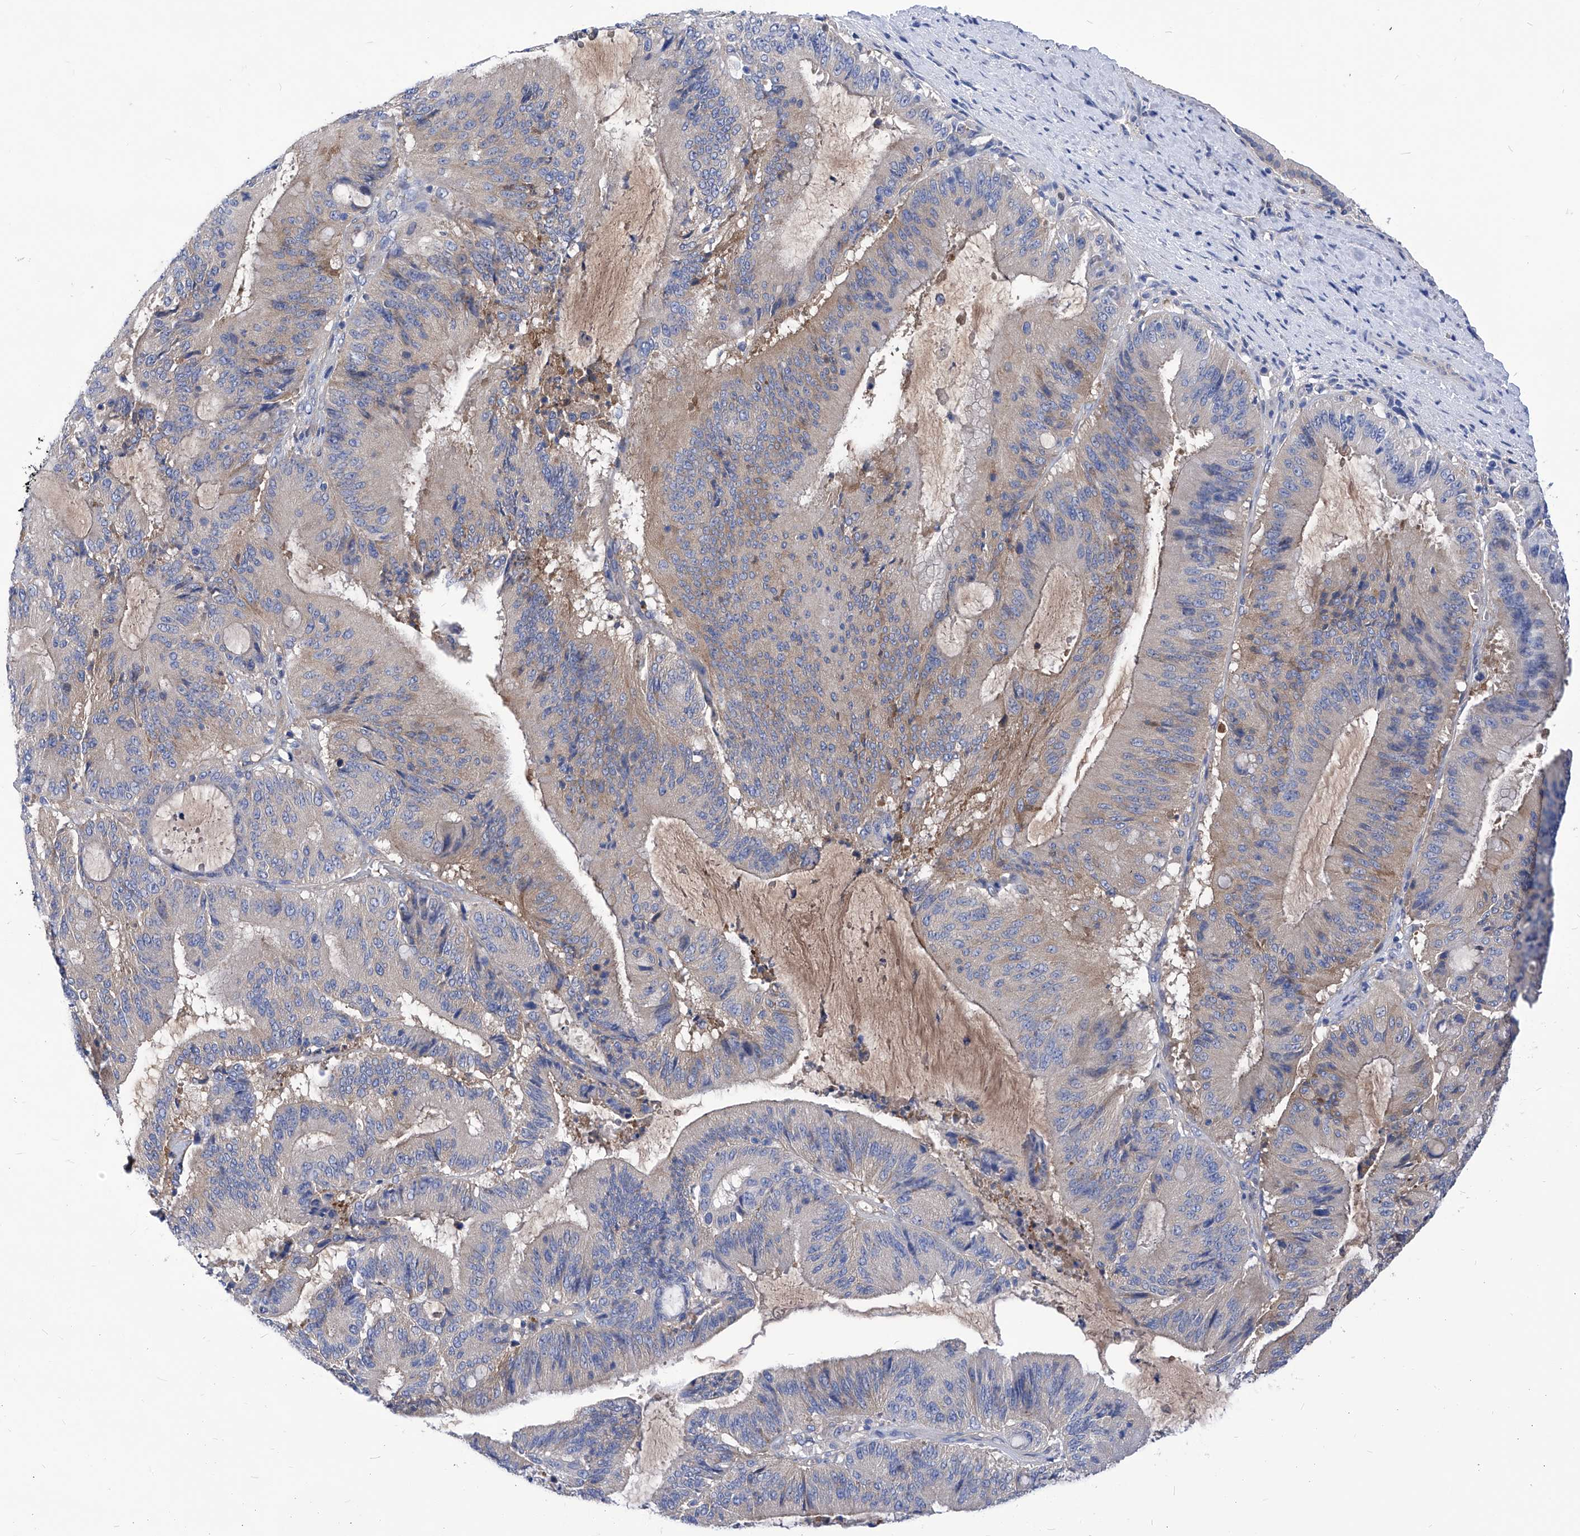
{"staining": {"intensity": "weak", "quantity": "<25%", "location": "cytoplasmic/membranous"}, "tissue": "liver cancer", "cell_type": "Tumor cells", "image_type": "cancer", "snomed": [{"axis": "morphology", "description": "Normal tissue, NOS"}, {"axis": "morphology", "description": "Cholangiocarcinoma"}, {"axis": "topography", "description": "Liver"}, {"axis": "topography", "description": "Peripheral nerve tissue"}], "caption": "Liver cholangiocarcinoma stained for a protein using immunohistochemistry (IHC) shows no staining tumor cells.", "gene": "XPNPEP1", "patient": {"sex": "female", "age": 73}}